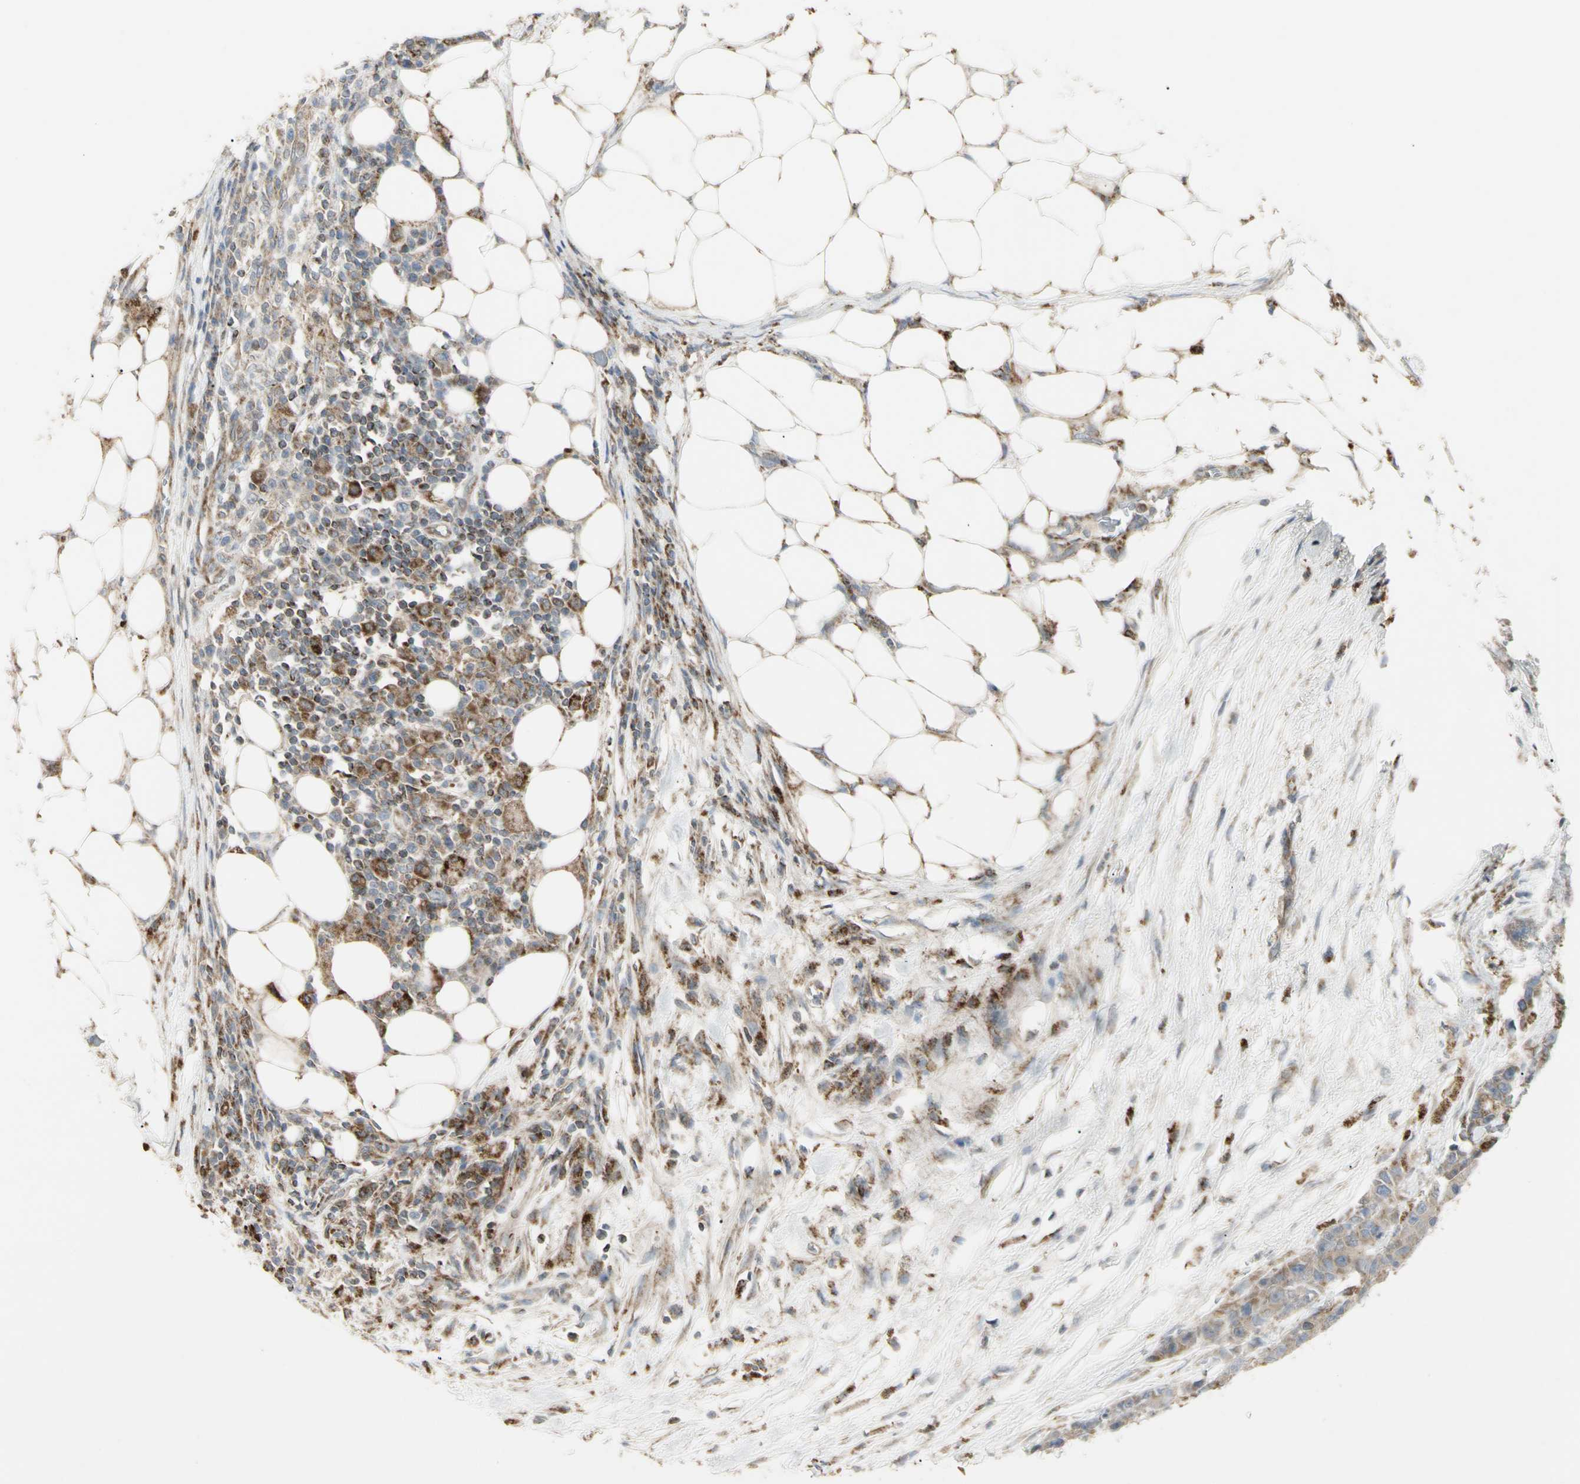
{"staining": {"intensity": "strong", "quantity": ">75%", "location": "cytoplasmic/membranous"}, "tissue": "colorectal cancer", "cell_type": "Tumor cells", "image_type": "cancer", "snomed": [{"axis": "morphology", "description": "Adenocarcinoma, NOS"}, {"axis": "topography", "description": "Colon"}], "caption": "DAB (3,3'-diaminobenzidine) immunohistochemical staining of human adenocarcinoma (colorectal) displays strong cytoplasmic/membranous protein expression in approximately >75% of tumor cells. The protein of interest is shown in brown color, while the nuclei are stained blue.", "gene": "CYB5R1", "patient": {"sex": "female", "age": 86}}